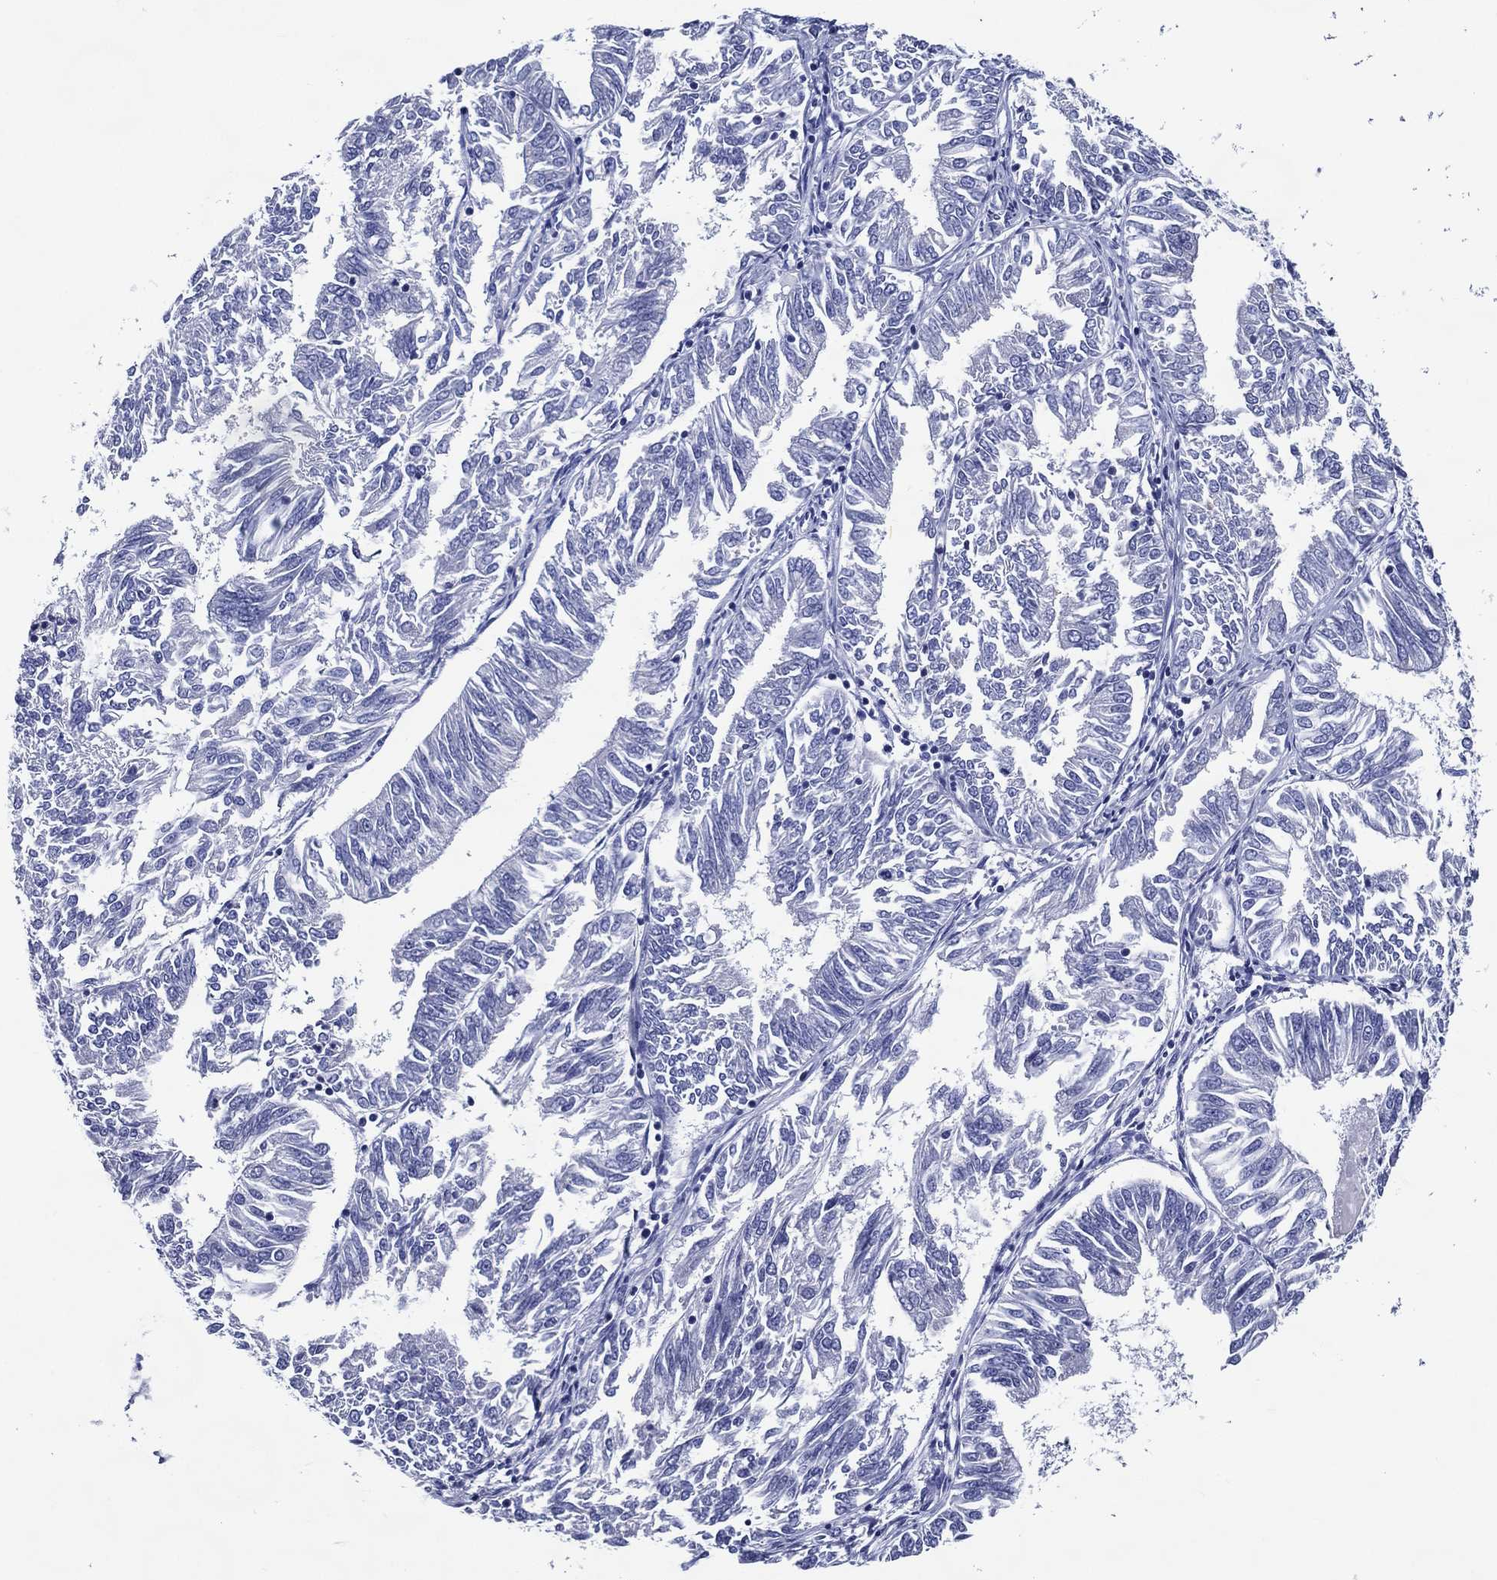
{"staining": {"intensity": "negative", "quantity": "none", "location": "none"}, "tissue": "endometrial cancer", "cell_type": "Tumor cells", "image_type": "cancer", "snomed": [{"axis": "morphology", "description": "Adenocarcinoma, NOS"}, {"axis": "topography", "description": "Endometrium"}], "caption": "Tumor cells are negative for brown protein staining in endometrial cancer (adenocarcinoma).", "gene": "ACE2", "patient": {"sex": "female", "age": 58}}